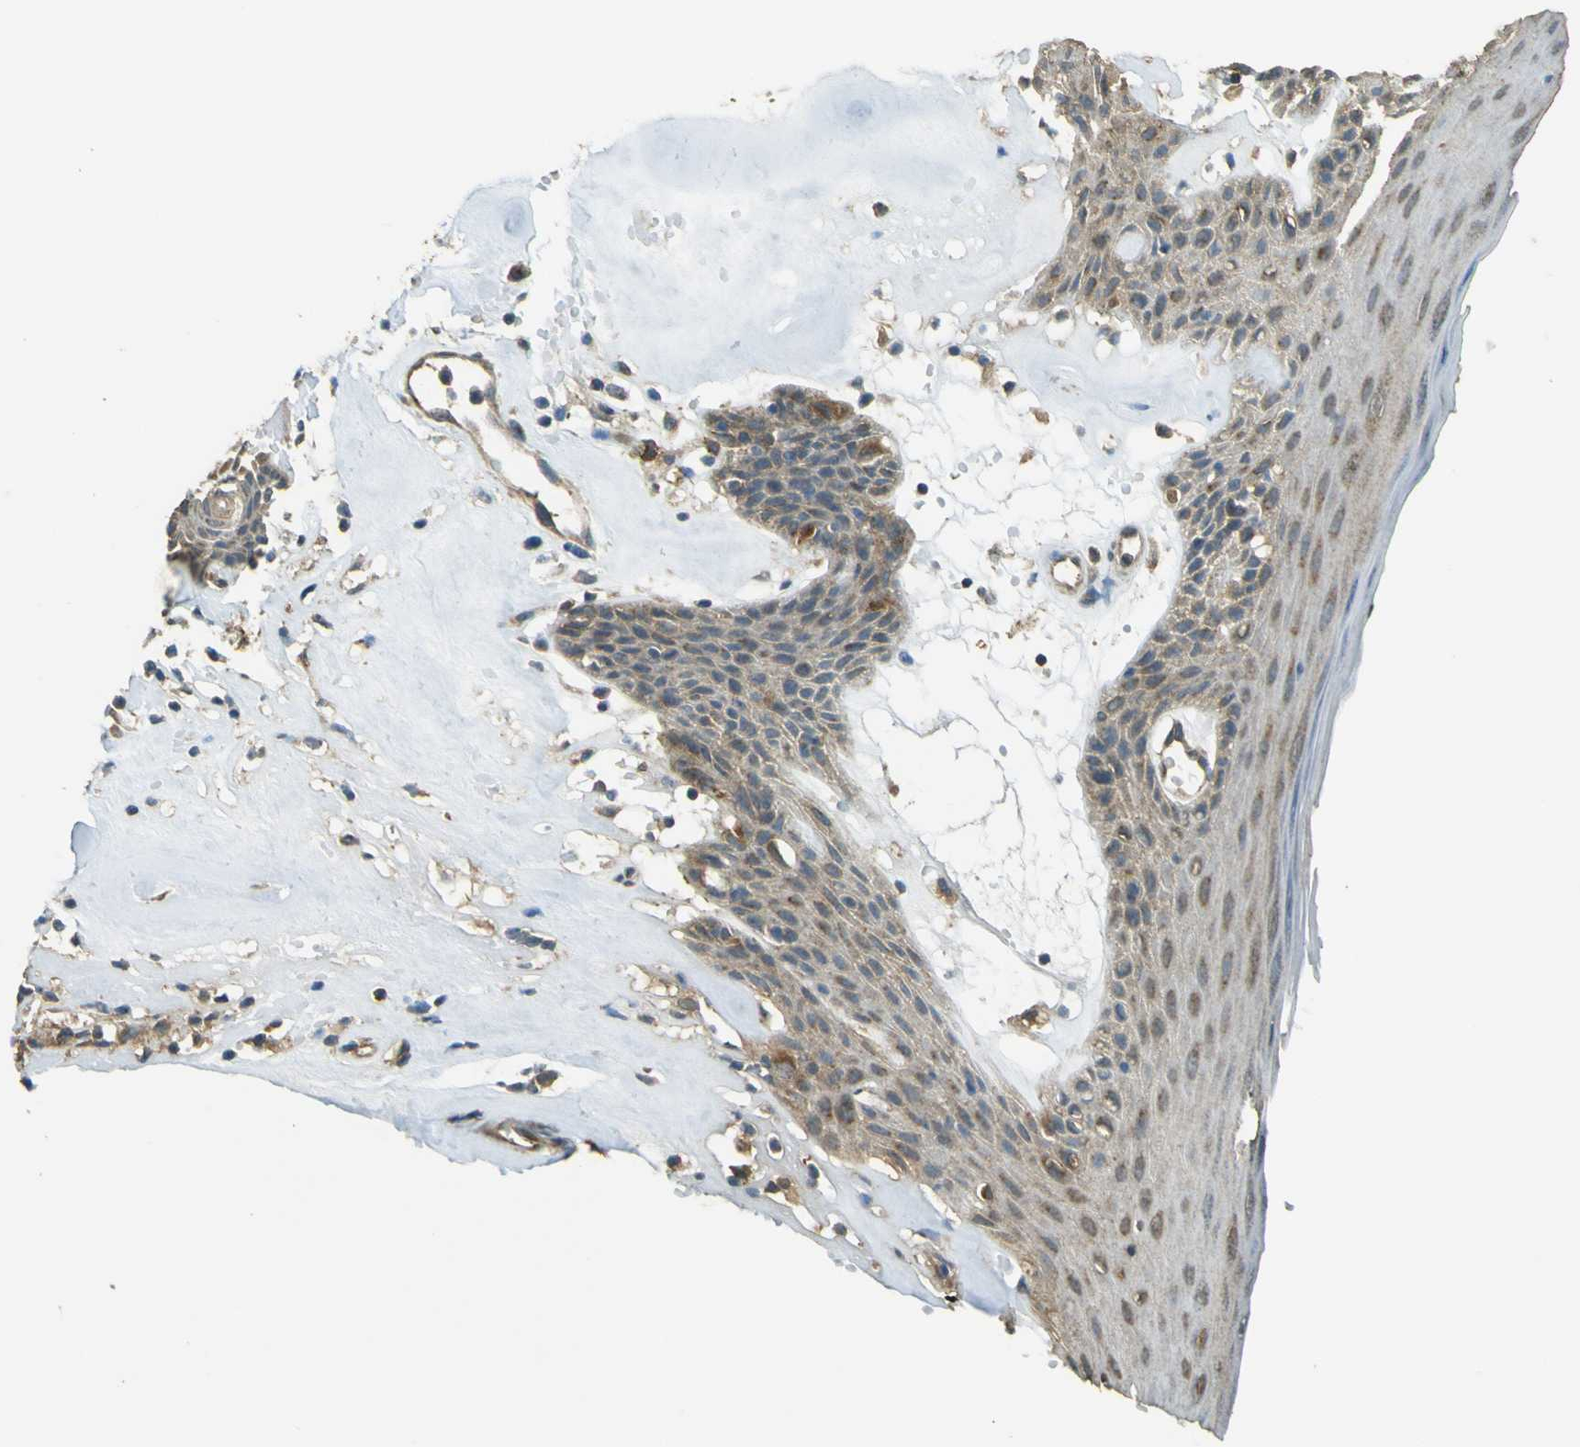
{"staining": {"intensity": "weak", "quantity": ">75%", "location": "cytoplasmic/membranous"}, "tissue": "skin", "cell_type": "Epidermal cells", "image_type": "normal", "snomed": [{"axis": "morphology", "description": "Normal tissue, NOS"}, {"axis": "morphology", "description": "Inflammation, NOS"}, {"axis": "topography", "description": "Vulva"}], "caption": "A brown stain highlights weak cytoplasmic/membranous positivity of a protein in epidermal cells of benign human skin.", "gene": "GOLGA1", "patient": {"sex": "female", "age": 84}}